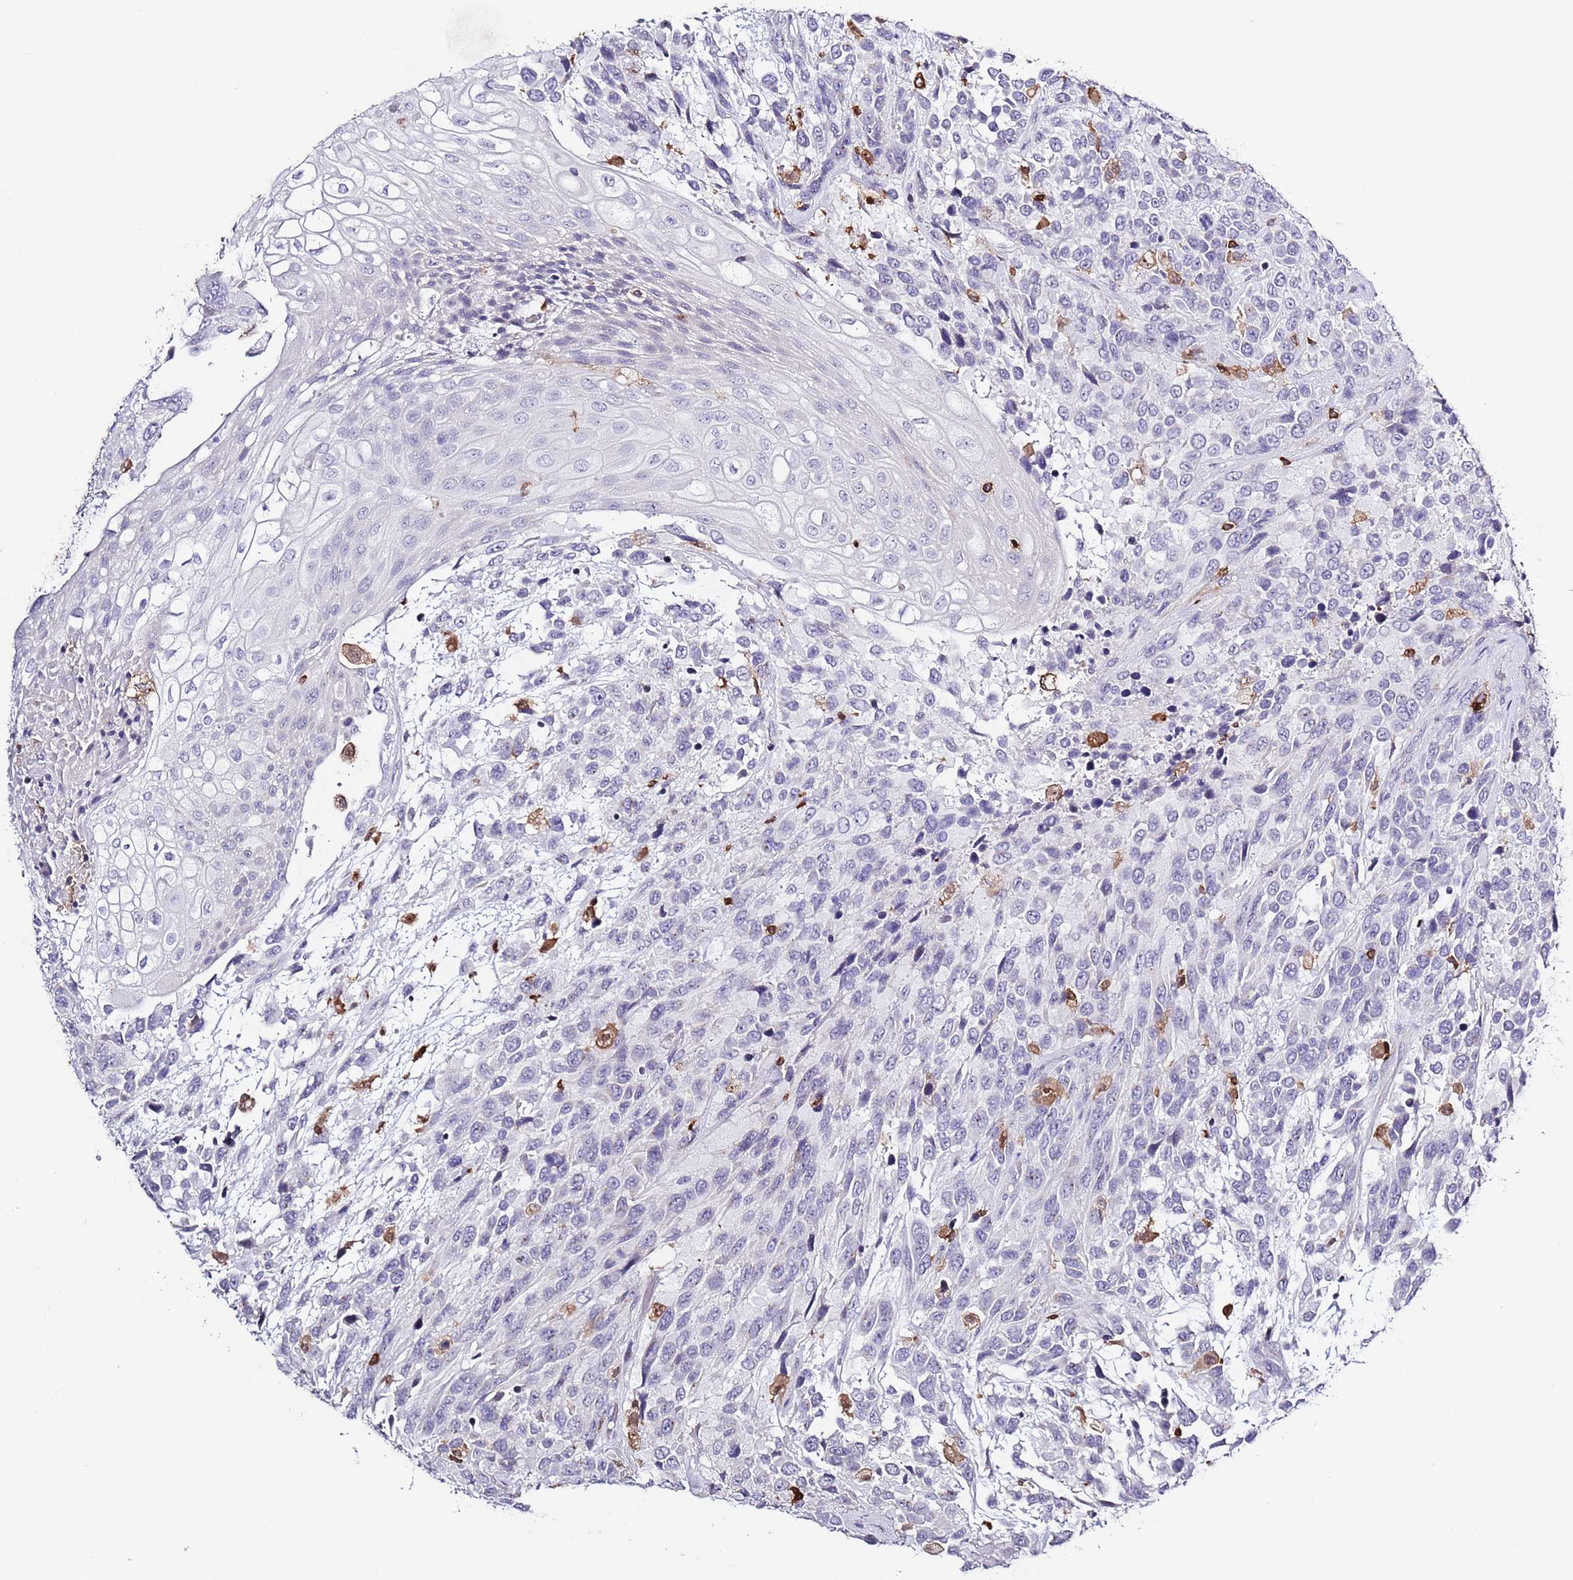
{"staining": {"intensity": "negative", "quantity": "none", "location": "none"}, "tissue": "urothelial cancer", "cell_type": "Tumor cells", "image_type": "cancer", "snomed": [{"axis": "morphology", "description": "Urothelial carcinoma, High grade"}, {"axis": "topography", "description": "Urinary bladder"}], "caption": "This is an immunohistochemistry (IHC) image of urothelial cancer. There is no expression in tumor cells.", "gene": "LPXN", "patient": {"sex": "female", "age": 70}}